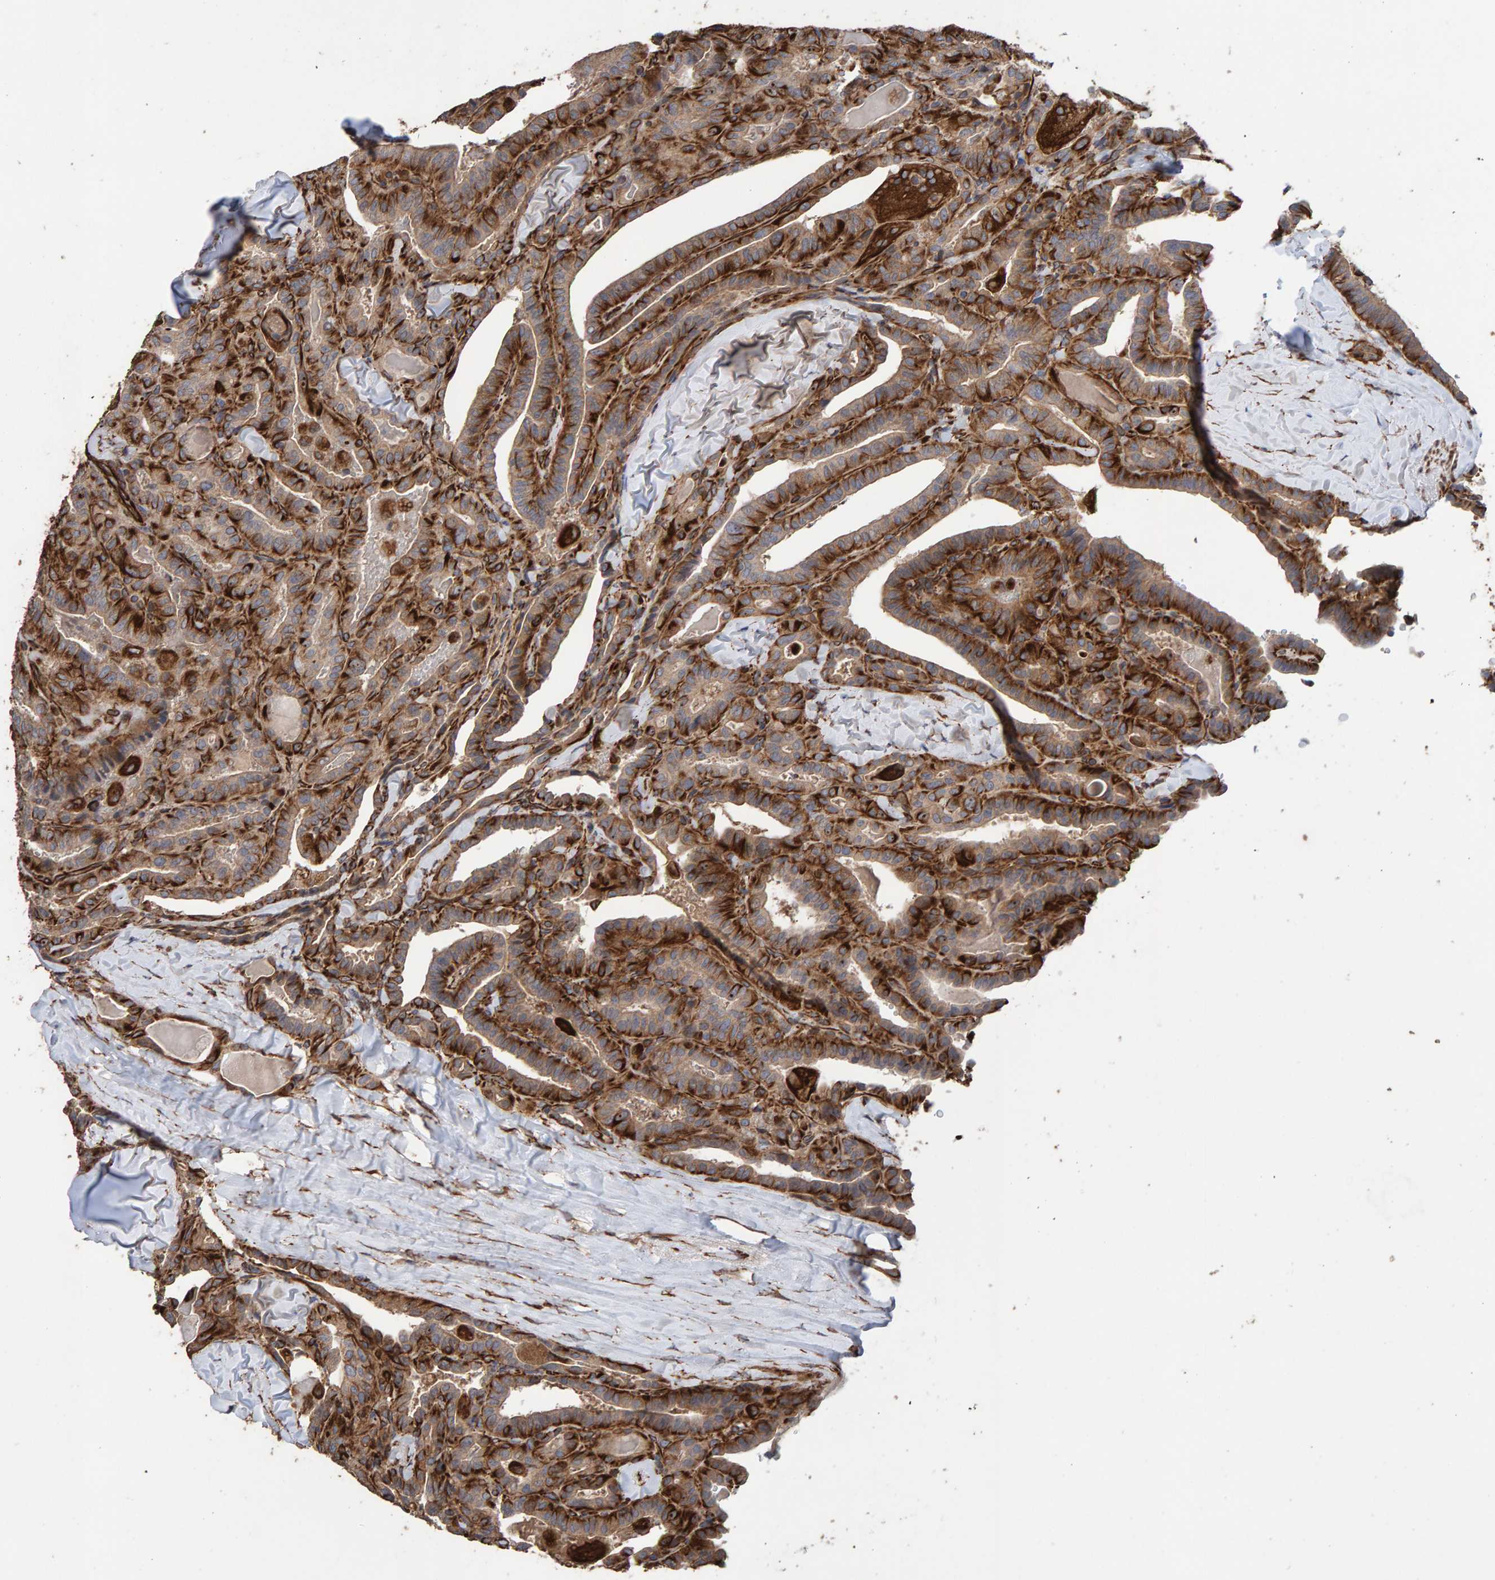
{"staining": {"intensity": "strong", "quantity": ">75%", "location": "cytoplasmic/membranous"}, "tissue": "thyroid cancer", "cell_type": "Tumor cells", "image_type": "cancer", "snomed": [{"axis": "morphology", "description": "Papillary adenocarcinoma, NOS"}, {"axis": "topography", "description": "Thyroid gland"}], "caption": "Approximately >75% of tumor cells in thyroid papillary adenocarcinoma display strong cytoplasmic/membranous protein positivity as visualized by brown immunohistochemical staining.", "gene": "ZNF347", "patient": {"sex": "male", "age": 77}}